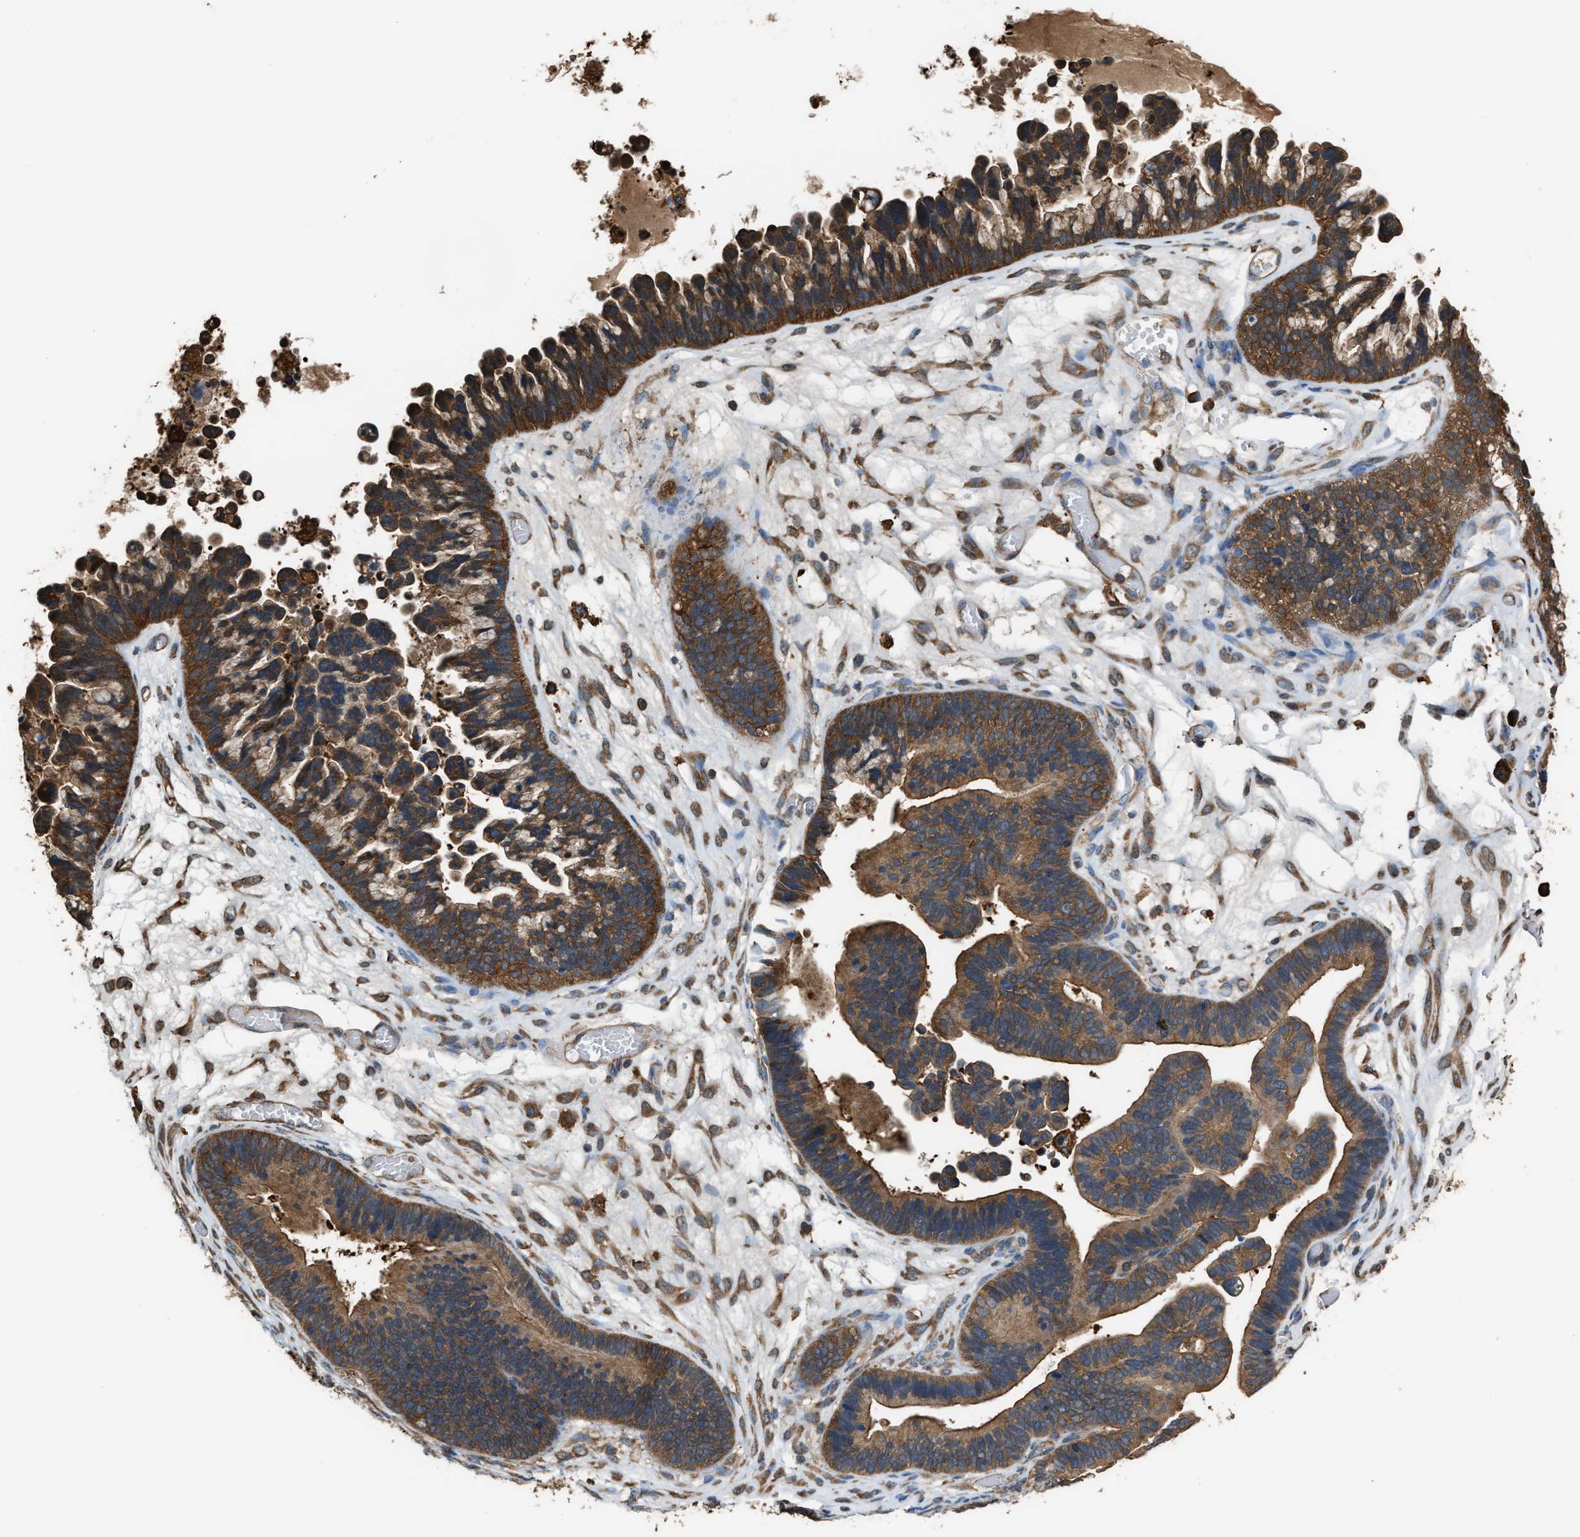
{"staining": {"intensity": "strong", "quantity": ">75%", "location": "cytoplasmic/membranous"}, "tissue": "ovarian cancer", "cell_type": "Tumor cells", "image_type": "cancer", "snomed": [{"axis": "morphology", "description": "Cystadenocarcinoma, serous, NOS"}, {"axis": "topography", "description": "Ovary"}], "caption": "Human serous cystadenocarcinoma (ovarian) stained with a brown dye displays strong cytoplasmic/membranous positive expression in about >75% of tumor cells.", "gene": "ATIC", "patient": {"sex": "female", "age": 56}}